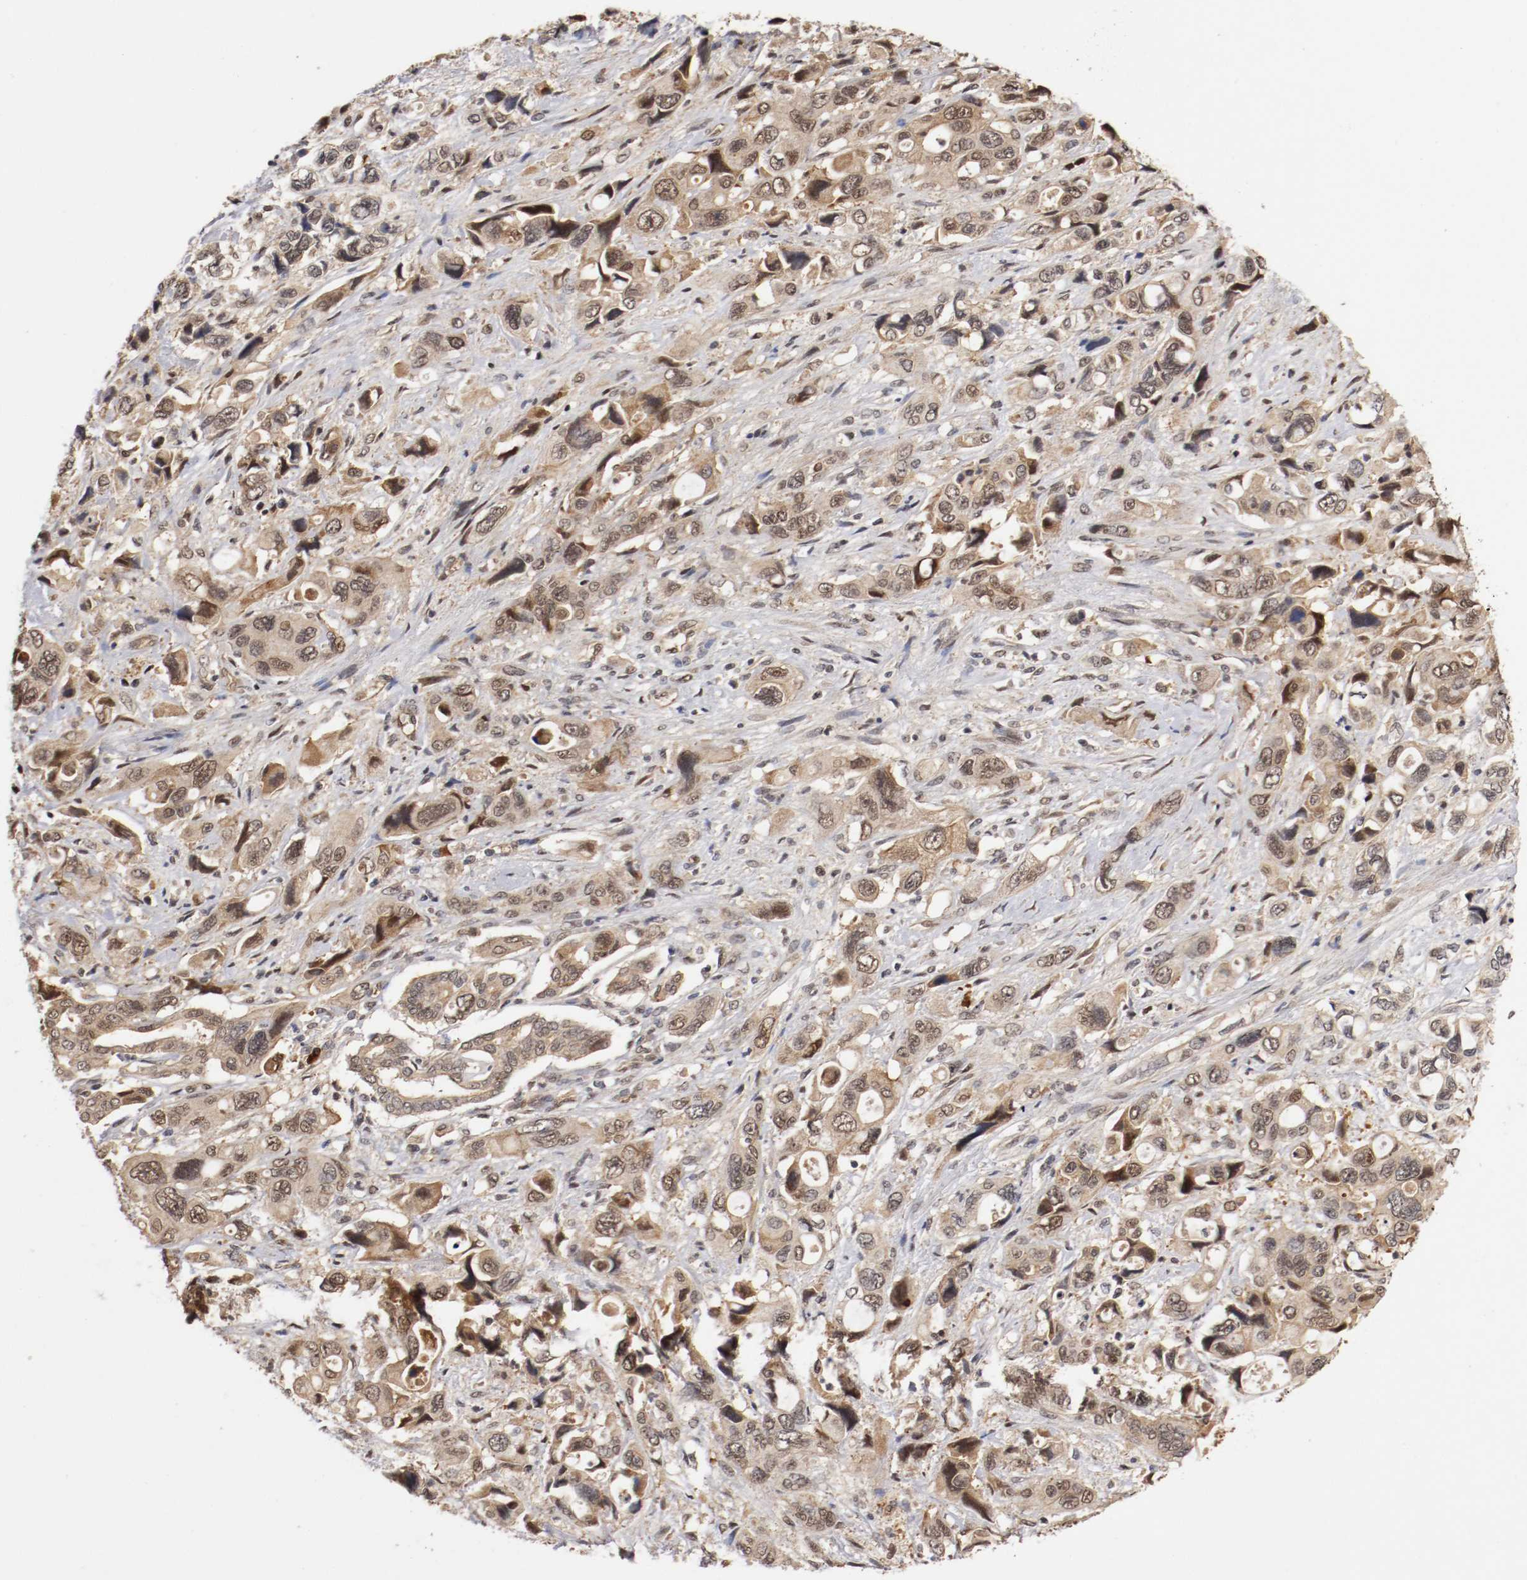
{"staining": {"intensity": "weak", "quantity": ">75%", "location": "cytoplasmic/membranous,nuclear"}, "tissue": "pancreatic cancer", "cell_type": "Tumor cells", "image_type": "cancer", "snomed": [{"axis": "morphology", "description": "Adenocarcinoma, NOS"}, {"axis": "topography", "description": "Pancreas"}], "caption": "Human pancreatic adenocarcinoma stained with a protein marker shows weak staining in tumor cells.", "gene": "DNMT3B", "patient": {"sex": "male", "age": 46}}